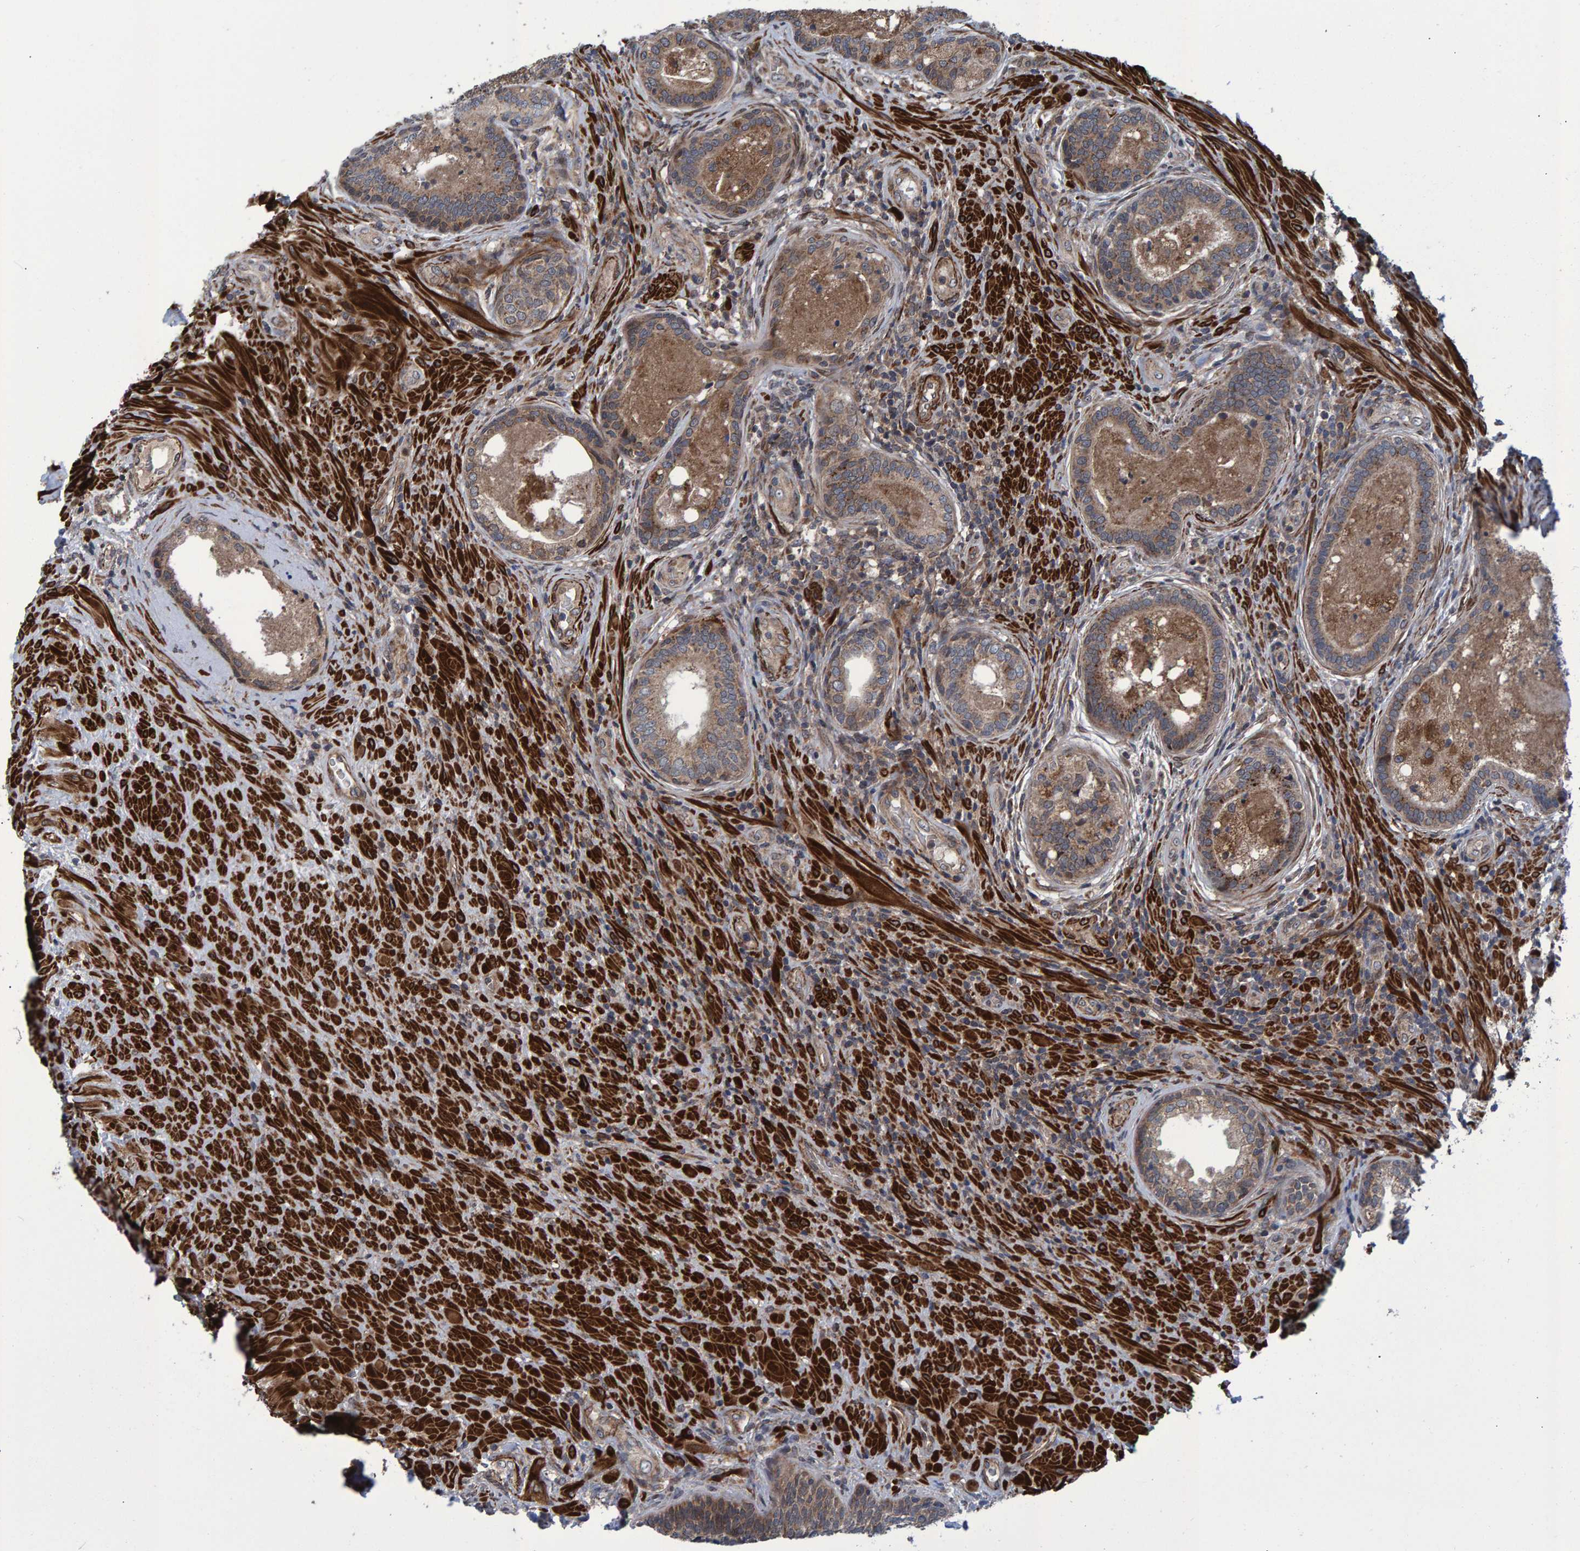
{"staining": {"intensity": "weak", "quantity": ">75%", "location": "cytoplasmic/membranous"}, "tissue": "prostate", "cell_type": "Glandular cells", "image_type": "normal", "snomed": [{"axis": "morphology", "description": "Normal tissue, NOS"}, {"axis": "topography", "description": "Prostate"}], "caption": "Weak cytoplasmic/membranous staining is identified in approximately >75% of glandular cells in normal prostate. The staining was performed using DAB, with brown indicating positive protein expression. Nuclei are stained blue with hematoxylin.", "gene": "ATP6V1H", "patient": {"sex": "male", "age": 76}}